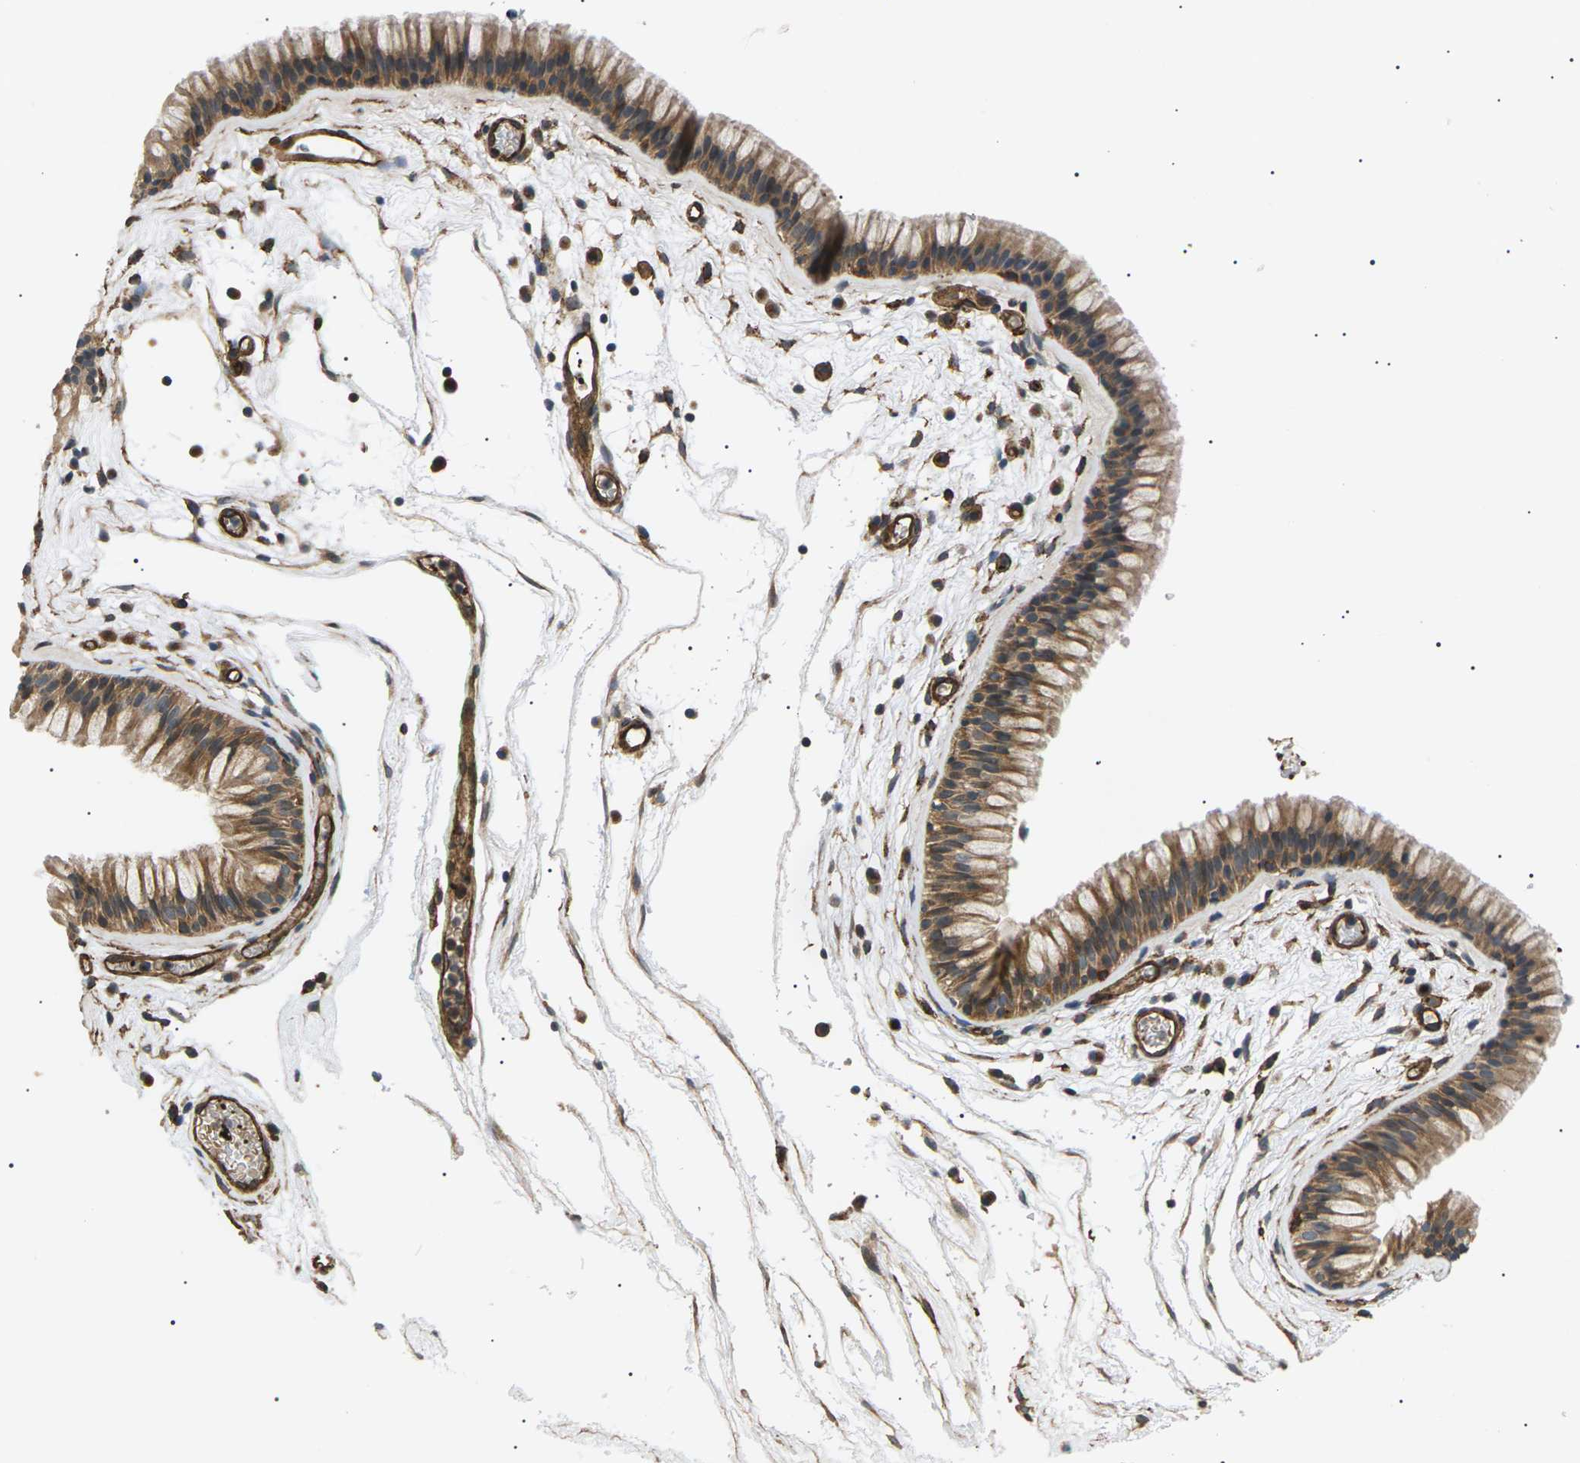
{"staining": {"intensity": "moderate", "quantity": ">75%", "location": "cytoplasmic/membranous"}, "tissue": "nasopharynx", "cell_type": "Respiratory epithelial cells", "image_type": "normal", "snomed": [{"axis": "morphology", "description": "Normal tissue, NOS"}, {"axis": "morphology", "description": "Inflammation, NOS"}, {"axis": "topography", "description": "Nasopharynx"}], "caption": "Immunohistochemical staining of unremarkable nasopharynx reveals moderate cytoplasmic/membranous protein positivity in about >75% of respiratory epithelial cells.", "gene": "TMTC4", "patient": {"sex": "male", "age": 48}}